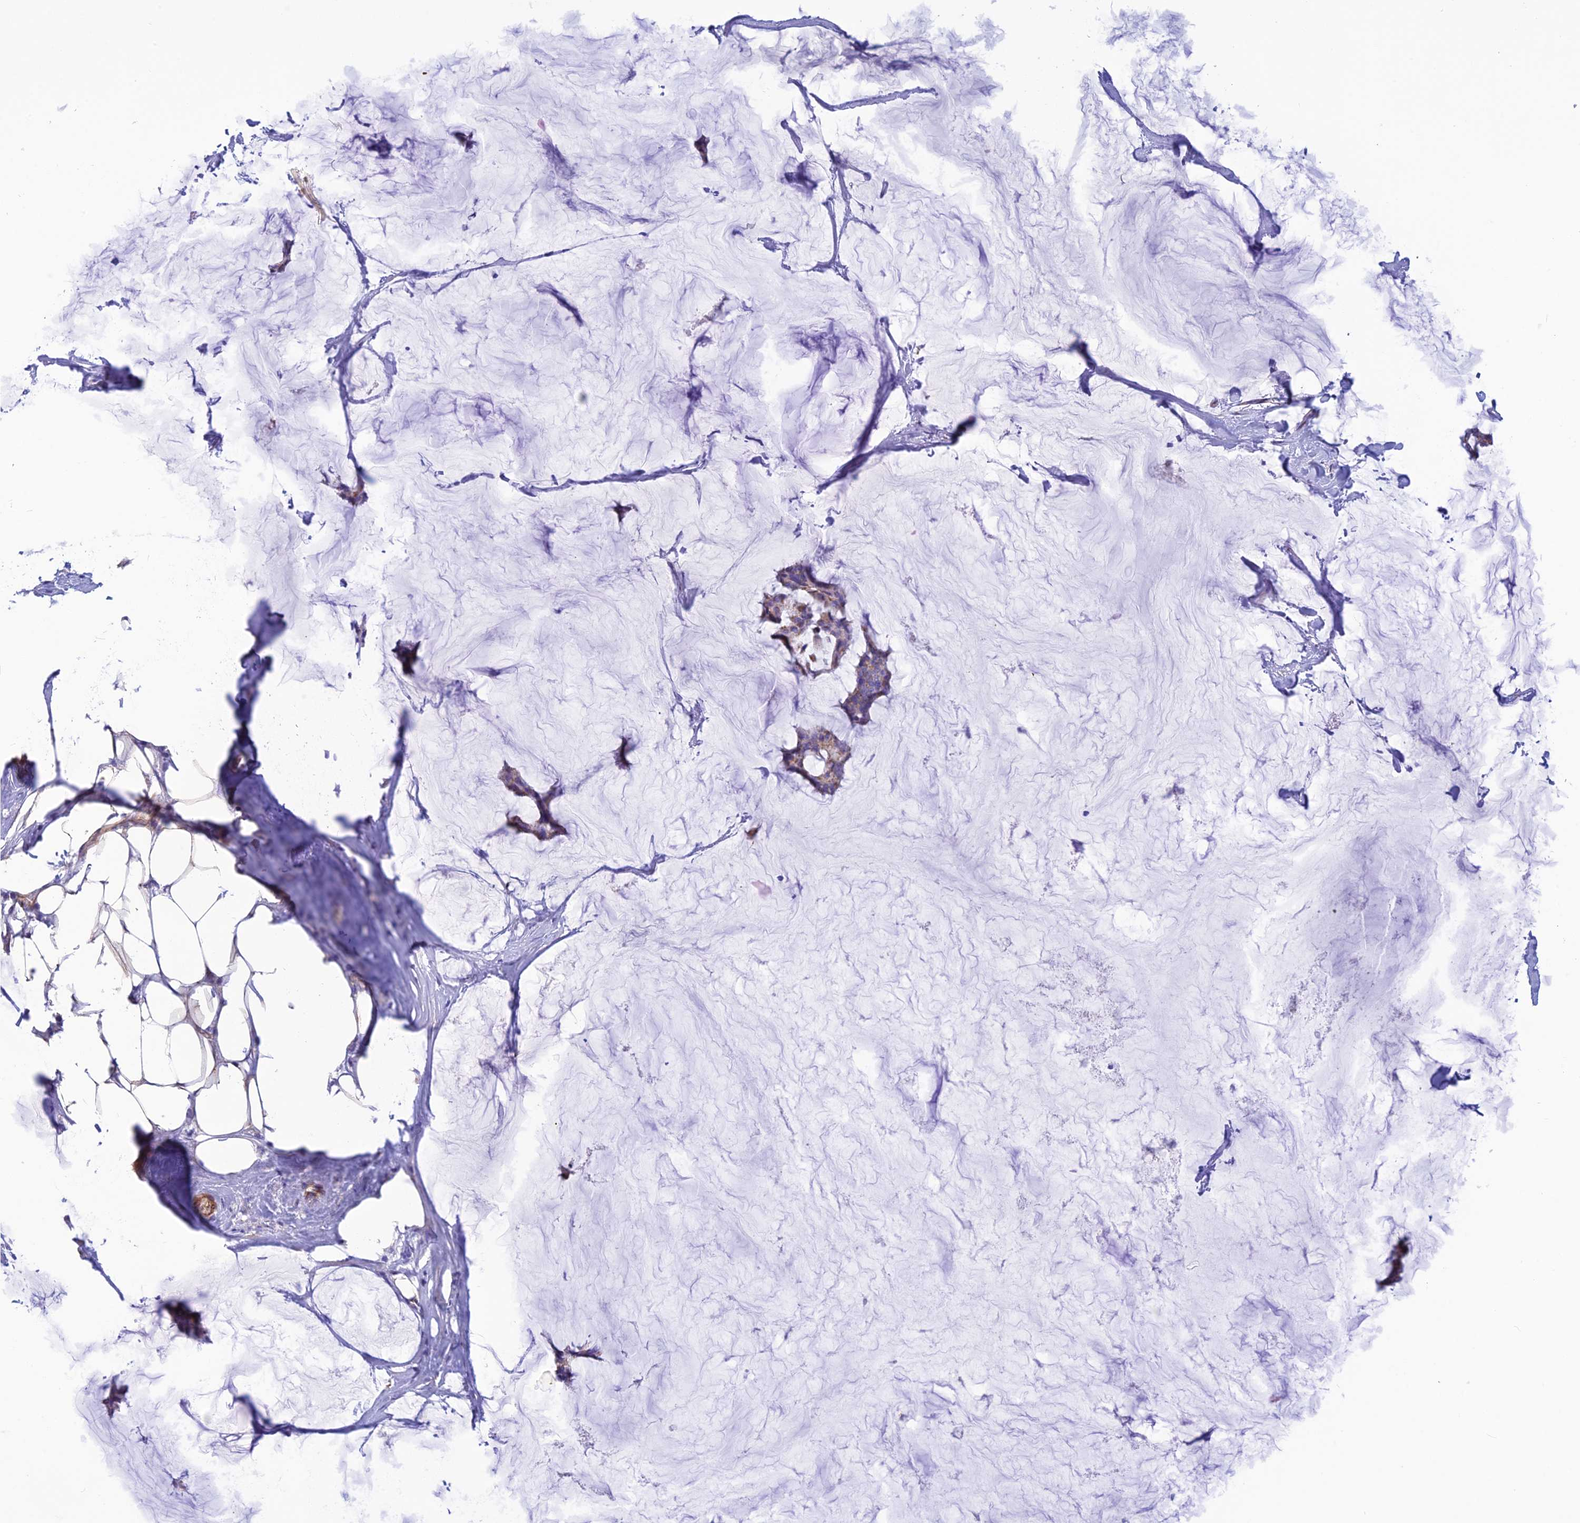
{"staining": {"intensity": "weak", "quantity": ">75%", "location": "cytoplasmic/membranous"}, "tissue": "breast cancer", "cell_type": "Tumor cells", "image_type": "cancer", "snomed": [{"axis": "morphology", "description": "Duct carcinoma"}, {"axis": "topography", "description": "Breast"}], "caption": "Immunohistochemical staining of breast cancer shows weak cytoplasmic/membranous protein positivity in approximately >75% of tumor cells.", "gene": "POMGNT1", "patient": {"sex": "female", "age": 93}}